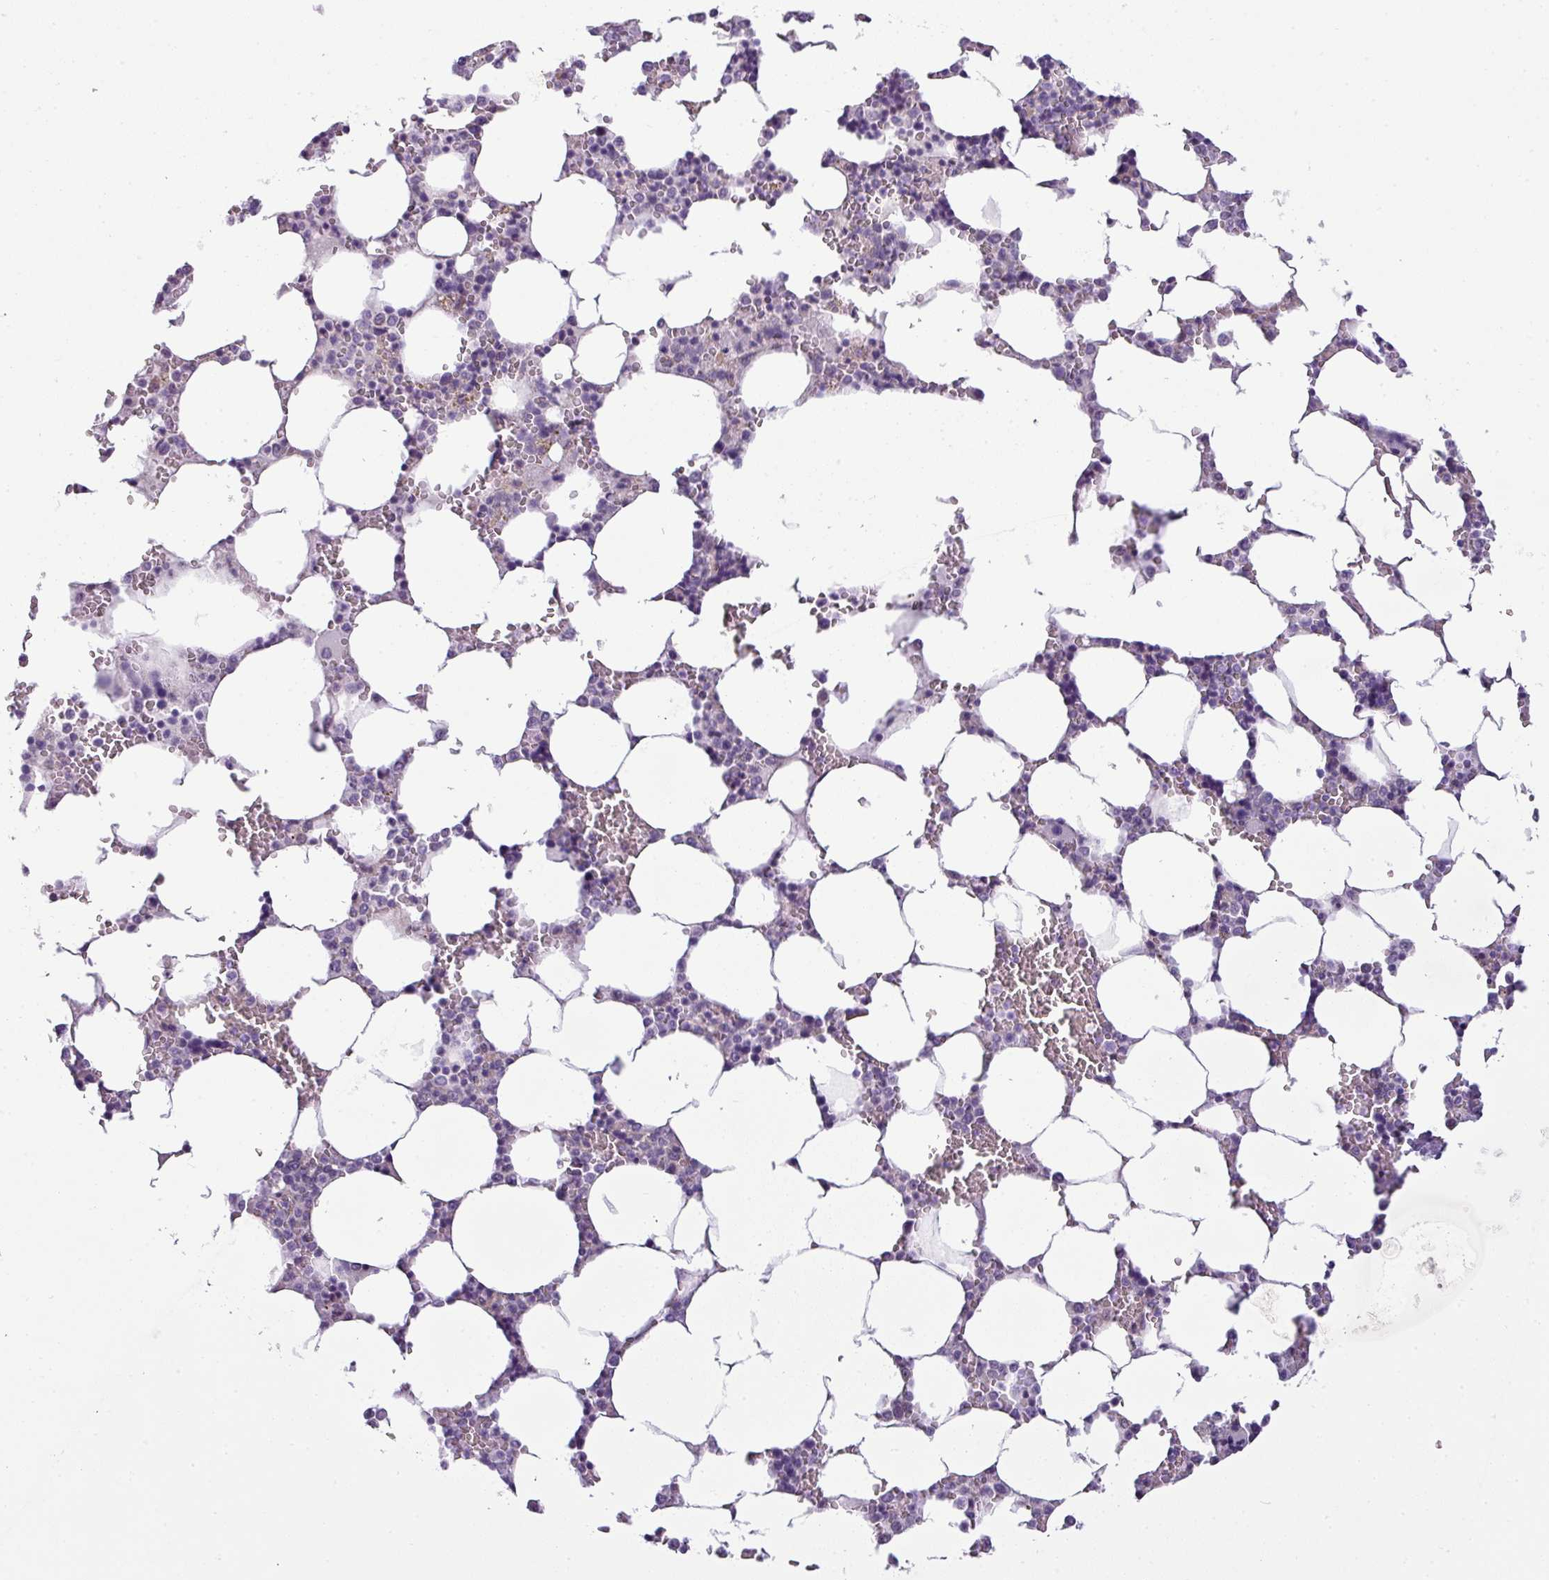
{"staining": {"intensity": "negative", "quantity": "none", "location": "none"}, "tissue": "bone marrow", "cell_type": "Hematopoietic cells", "image_type": "normal", "snomed": [{"axis": "morphology", "description": "Normal tissue, NOS"}, {"axis": "topography", "description": "Bone marrow"}], "caption": "DAB immunohistochemical staining of benign human bone marrow displays no significant expression in hematopoietic cells. (DAB immunohistochemistry (IHC) visualized using brightfield microscopy, high magnification).", "gene": "TOR1AIP2", "patient": {"sex": "male", "age": 64}}